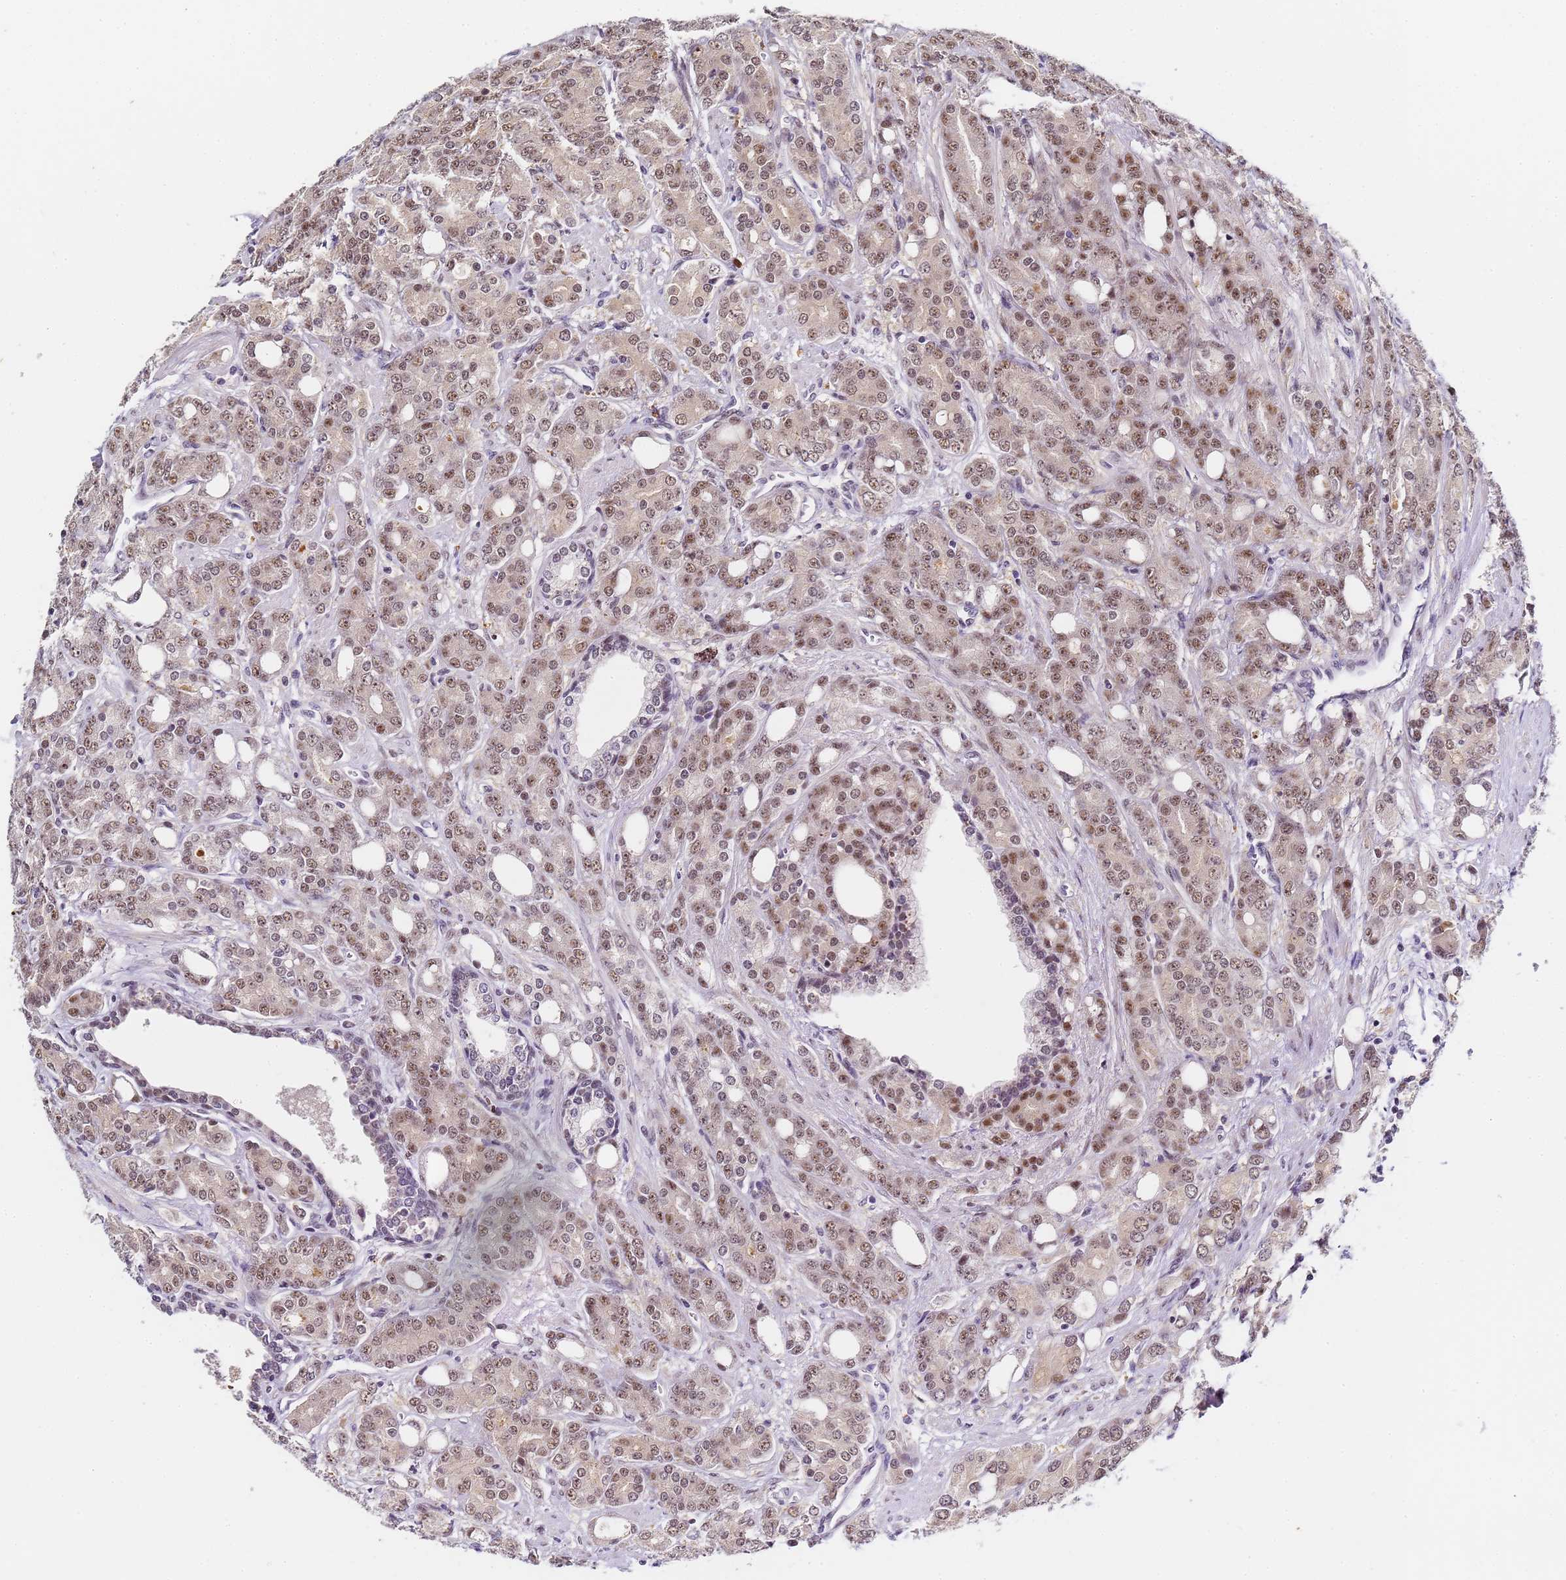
{"staining": {"intensity": "moderate", "quantity": ">75%", "location": "nuclear"}, "tissue": "prostate cancer", "cell_type": "Tumor cells", "image_type": "cancer", "snomed": [{"axis": "morphology", "description": "Adenocarcinoma, High grade"}, {"axis": "topography", "description": "Prostate"}], "caption": "A photomicrograph of prostate cancer (adenocarcinoma (high-grade)) stained for a protein shows moderate nuclear brown staining in tumor cells. (DAB IHC, brown staining for protein, blue staining for nuclei).", "gene": "FNBP4", "patient": {"sex": "male", "age": 62}}